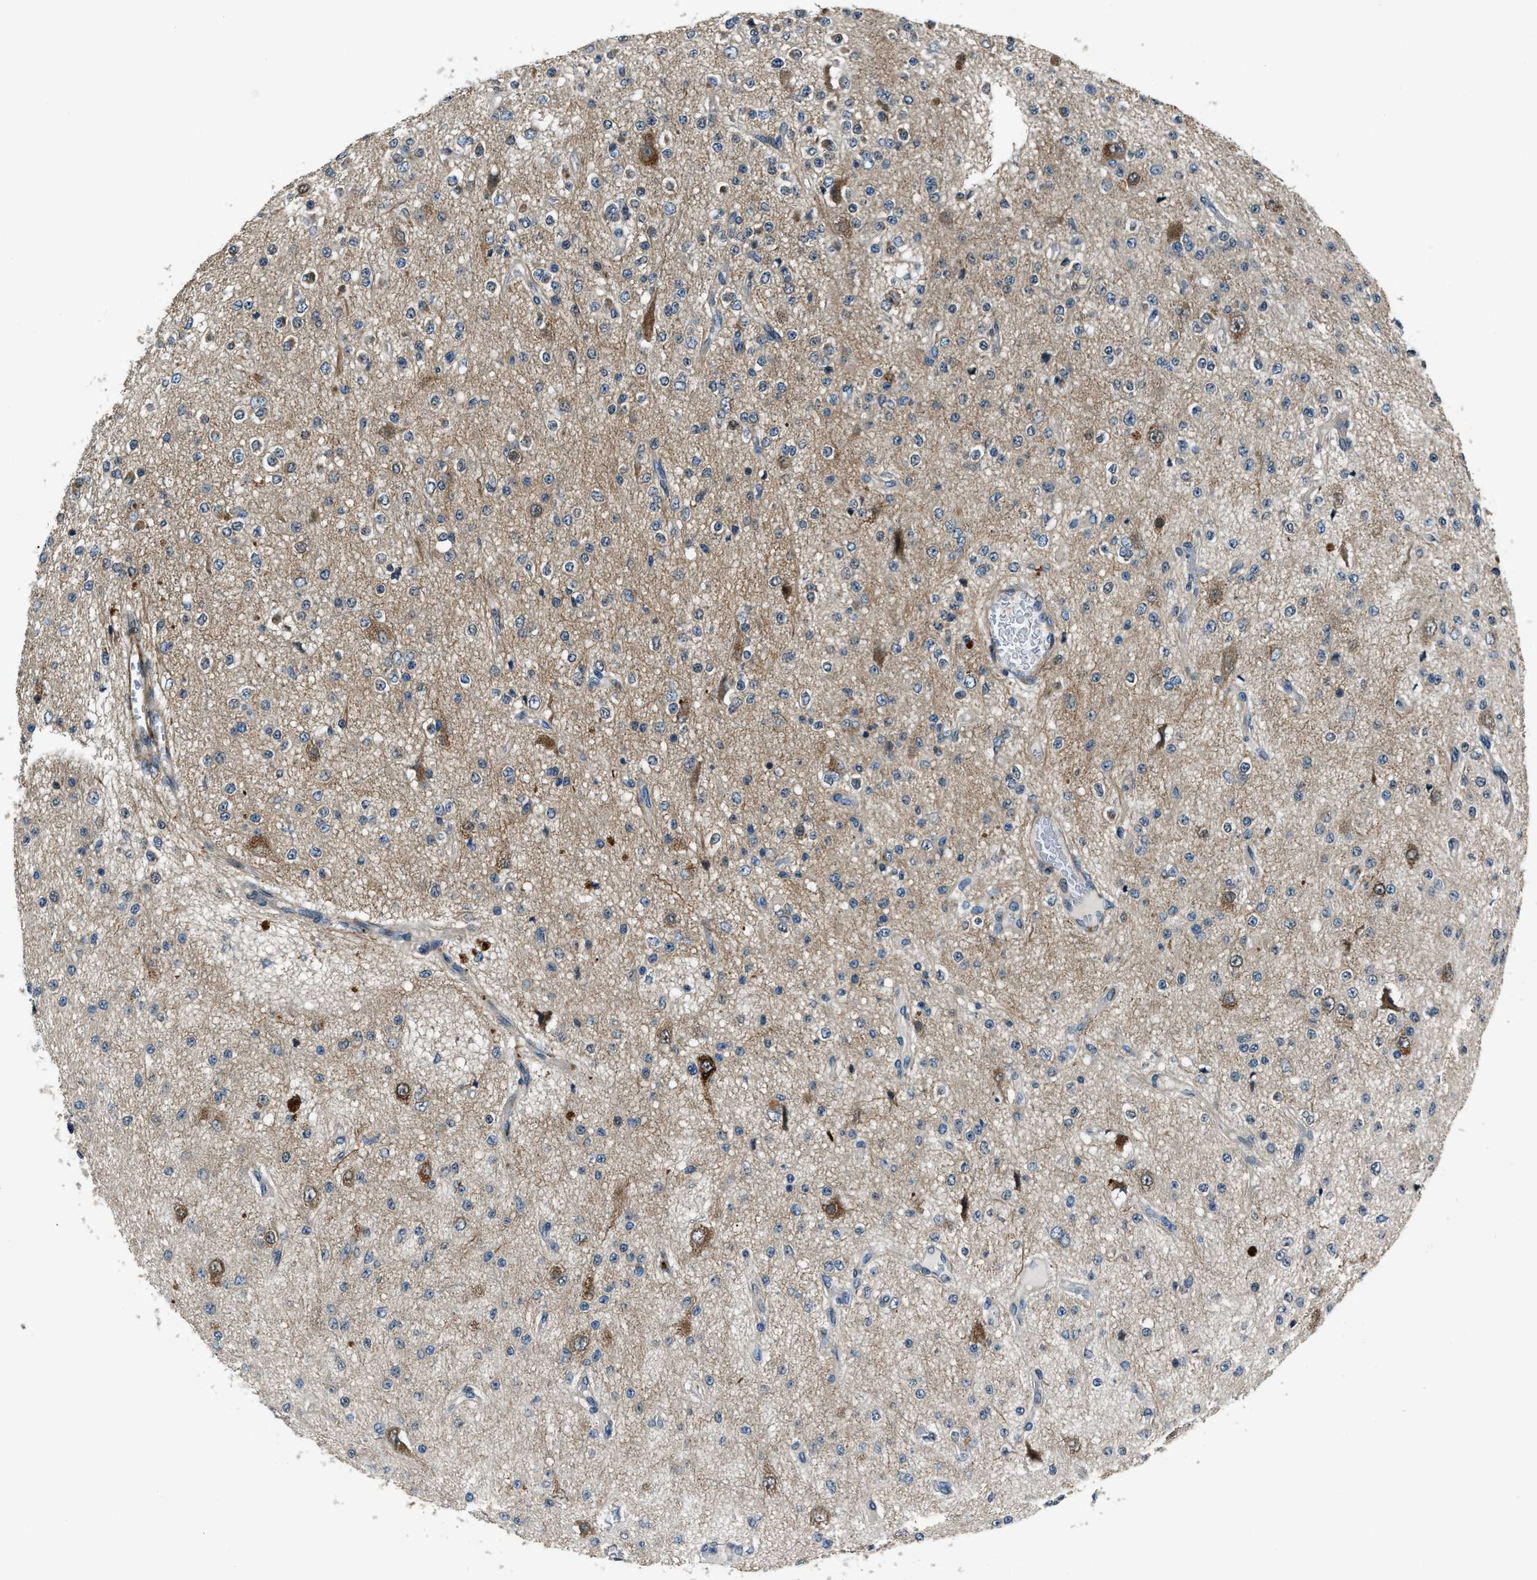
{"staining": {"intensity": "moderate", "quantity": "25%-75%", "location": "cytoplasmic/membranous"}, "tissue": "glioma", "cell_type": "Tumor cells", "image_type": "cancer", "snomed": [{"axis": "morphology", "description": "Glioma, malignant, Low grade"}, {"axis": "topography", "description": "Brain"}], "caption": "Immunohistochemical staining of human glioma shows medium levels of moderate cytoplasmic/membranous protein staining in about 25%-75% of tumor cells. (Brightfield microscopy of DAB IHC at high magnification).", "gene": "NUDCD3", "patient": {"sex": "male", "age": 38}}